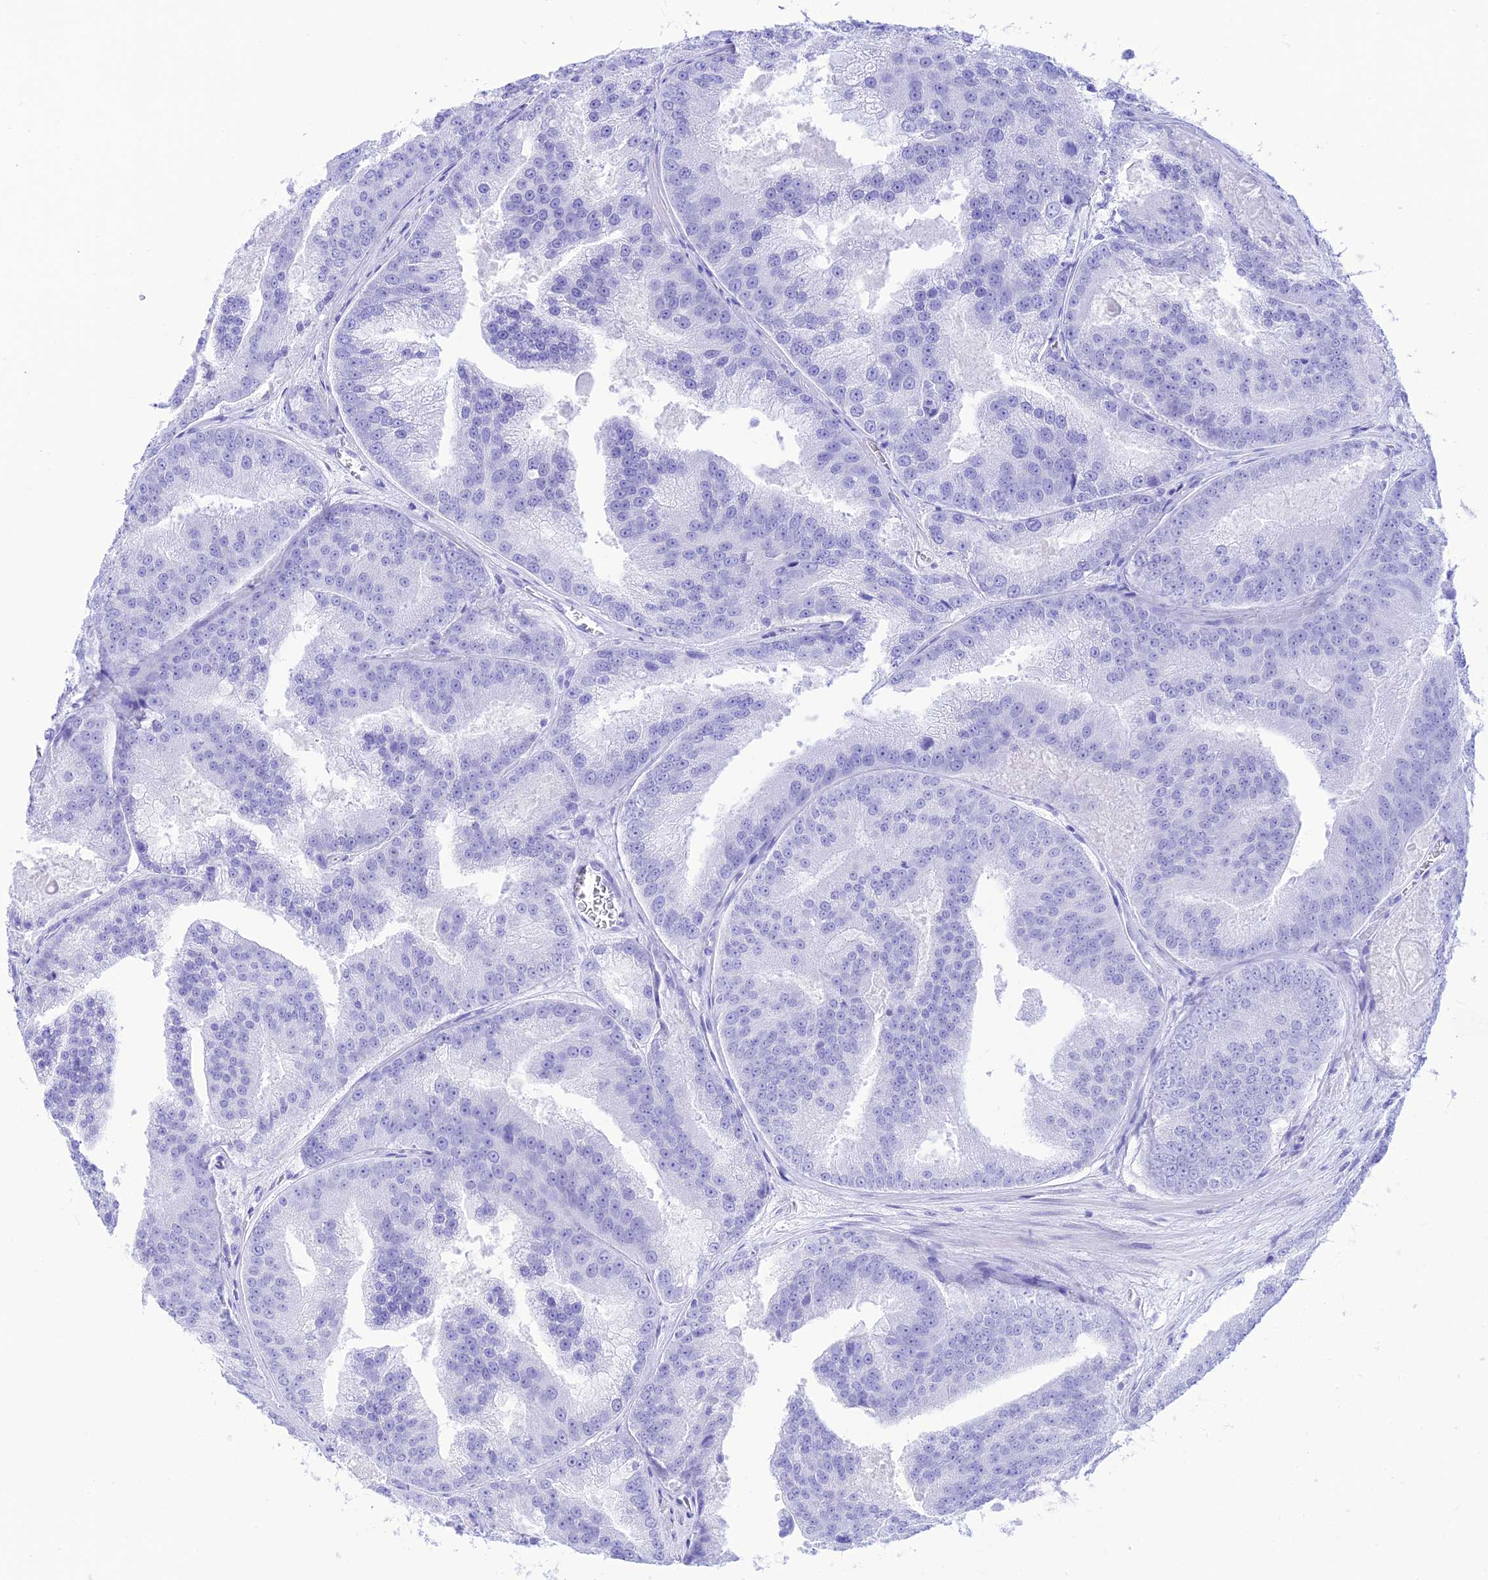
{"staining": {"intensity": "negative", "quantity": "none", "location": "none"}, "tissue": "prostate cancer", "cell_type": "Tumor cells", "image_type": "cancer", "snomed": [{"axis": "morphology", "description": "Adenocarcinoma, High grade"}, {"axis": "topography", "description": "Prostate"}], "caption": "Prostate adenocarcinoma (high-grade) was stained to show a protein in brown. There is no significant staining in tumor cells.", "gene": "PRNP", "patient": {"sex": "male", "age": 61}}